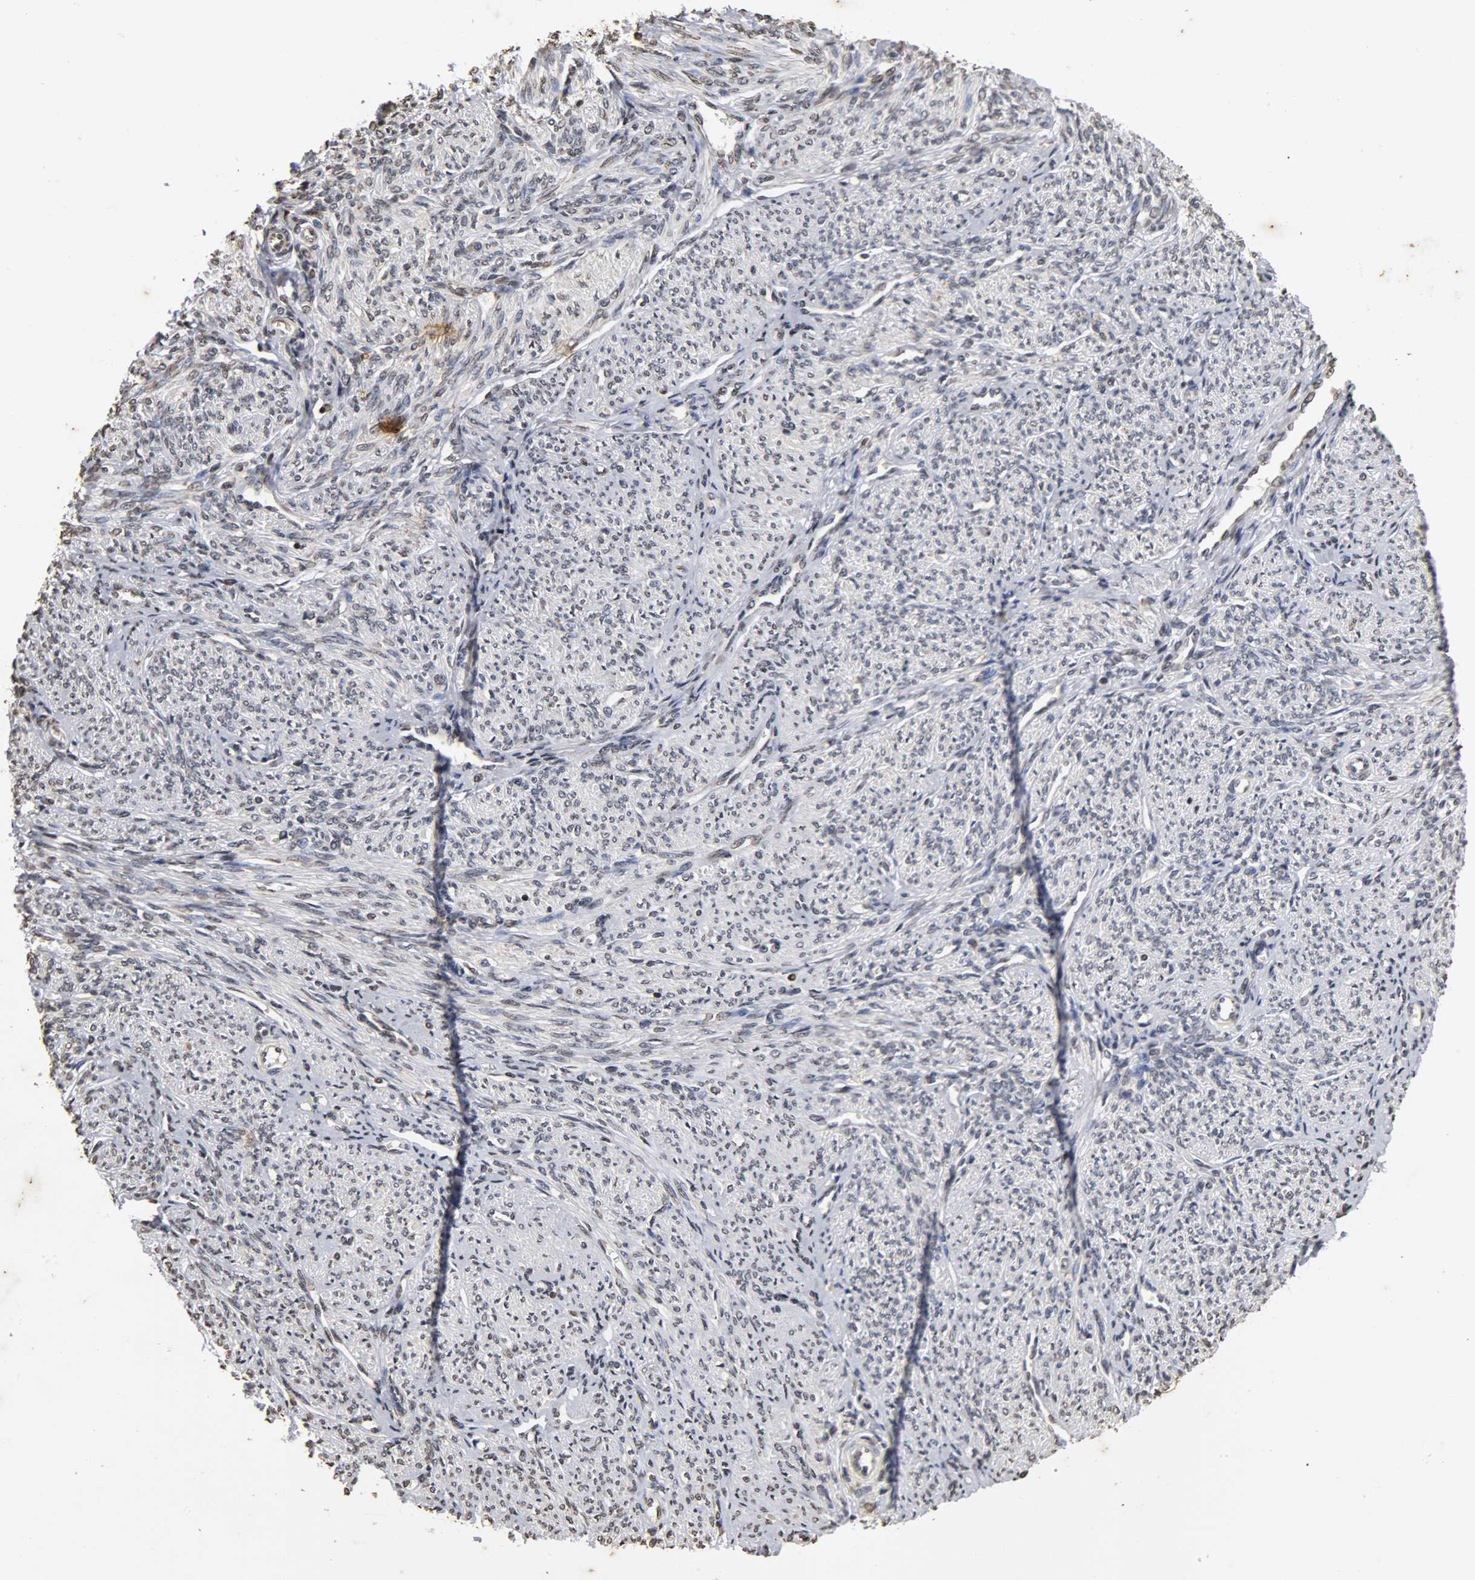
{"staining": {"intensity": "weak", "quantity": "25%-75%", "location": "cytoplasmic/membranous,nuclear"}, "tissue": "smooth muscle", "cell_type": "Smooth muscle cells", "image_type": "normal", "snomed": [{"axis": "morphology", "description": "Normal tissue, NOS"}, {"axis": "topography", "description": "Smooth muscle"}], "caption": "The micrograph shows immunohistochemical staining of benign smooth muscle. There is weak cytoplasmic/membranous,nuclear staining is appreciated in approximately 25%-75% of smooth muscle cells. (Brightfield microscopy of DAB IHC at high magnification).", "gene": "ERCC2", "patient": {"sex": "female", "age": 65}}